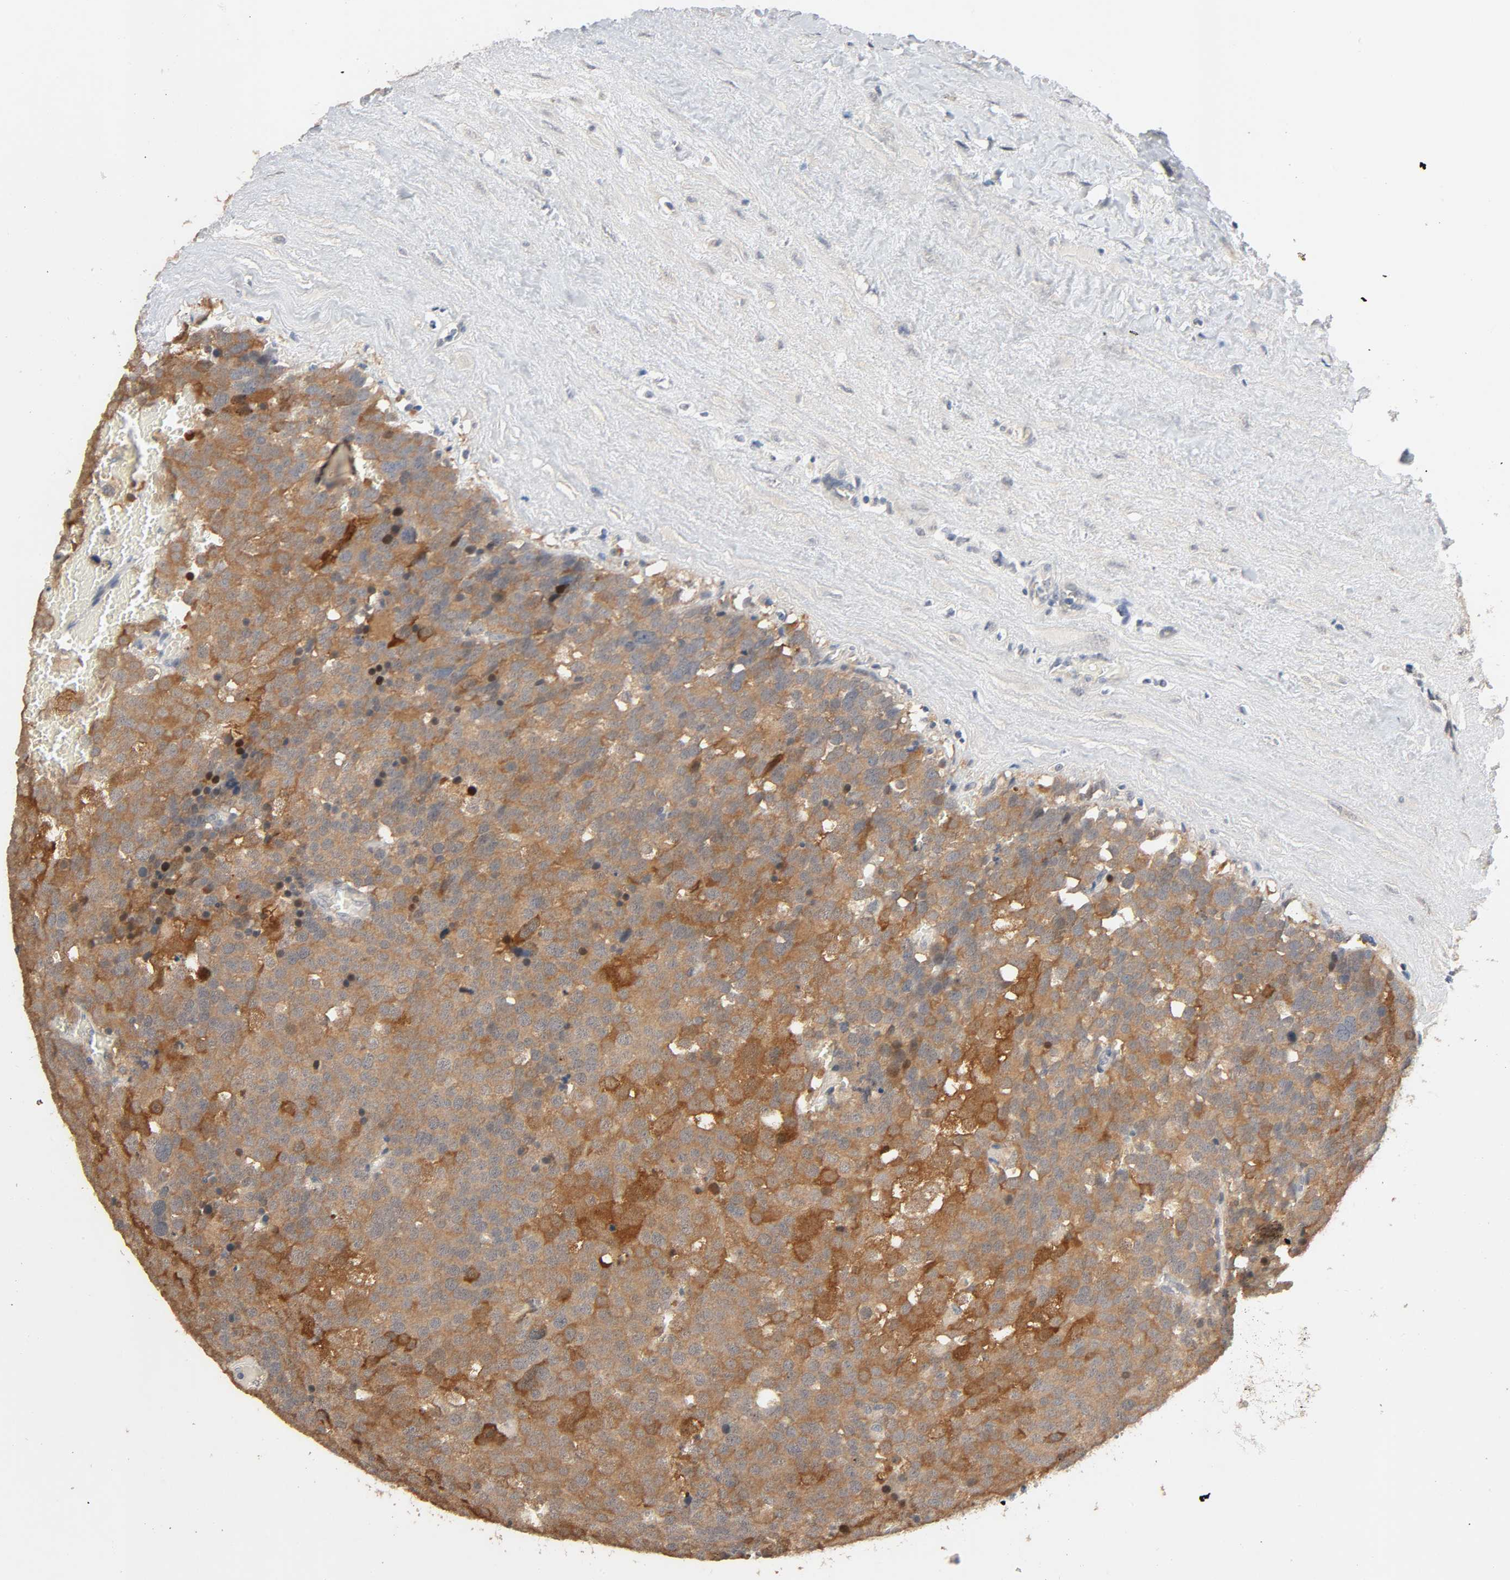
{"staining": {"intensity": "strong", "quantity": ">75%", "location": "cytoplasmic/membranous"}, "tissue": "testis cancer", "cell_type": "Tumor cells", "image_type": "cancer", "snomed": [{"axis": "morphology", "description": "Seminoma, NOS"}, {"axis": "topography", "description": "Testis"}], "caption": "Strong cytoplasmic/membranous protein positivity is present in approximately >75% of tumor cells in testis seminoma. (brown staining indicates protein expression, while blue staining denotes nuclei).", "gene": "MAGEA8", "patient": {"sex": "male", "age": 71}}